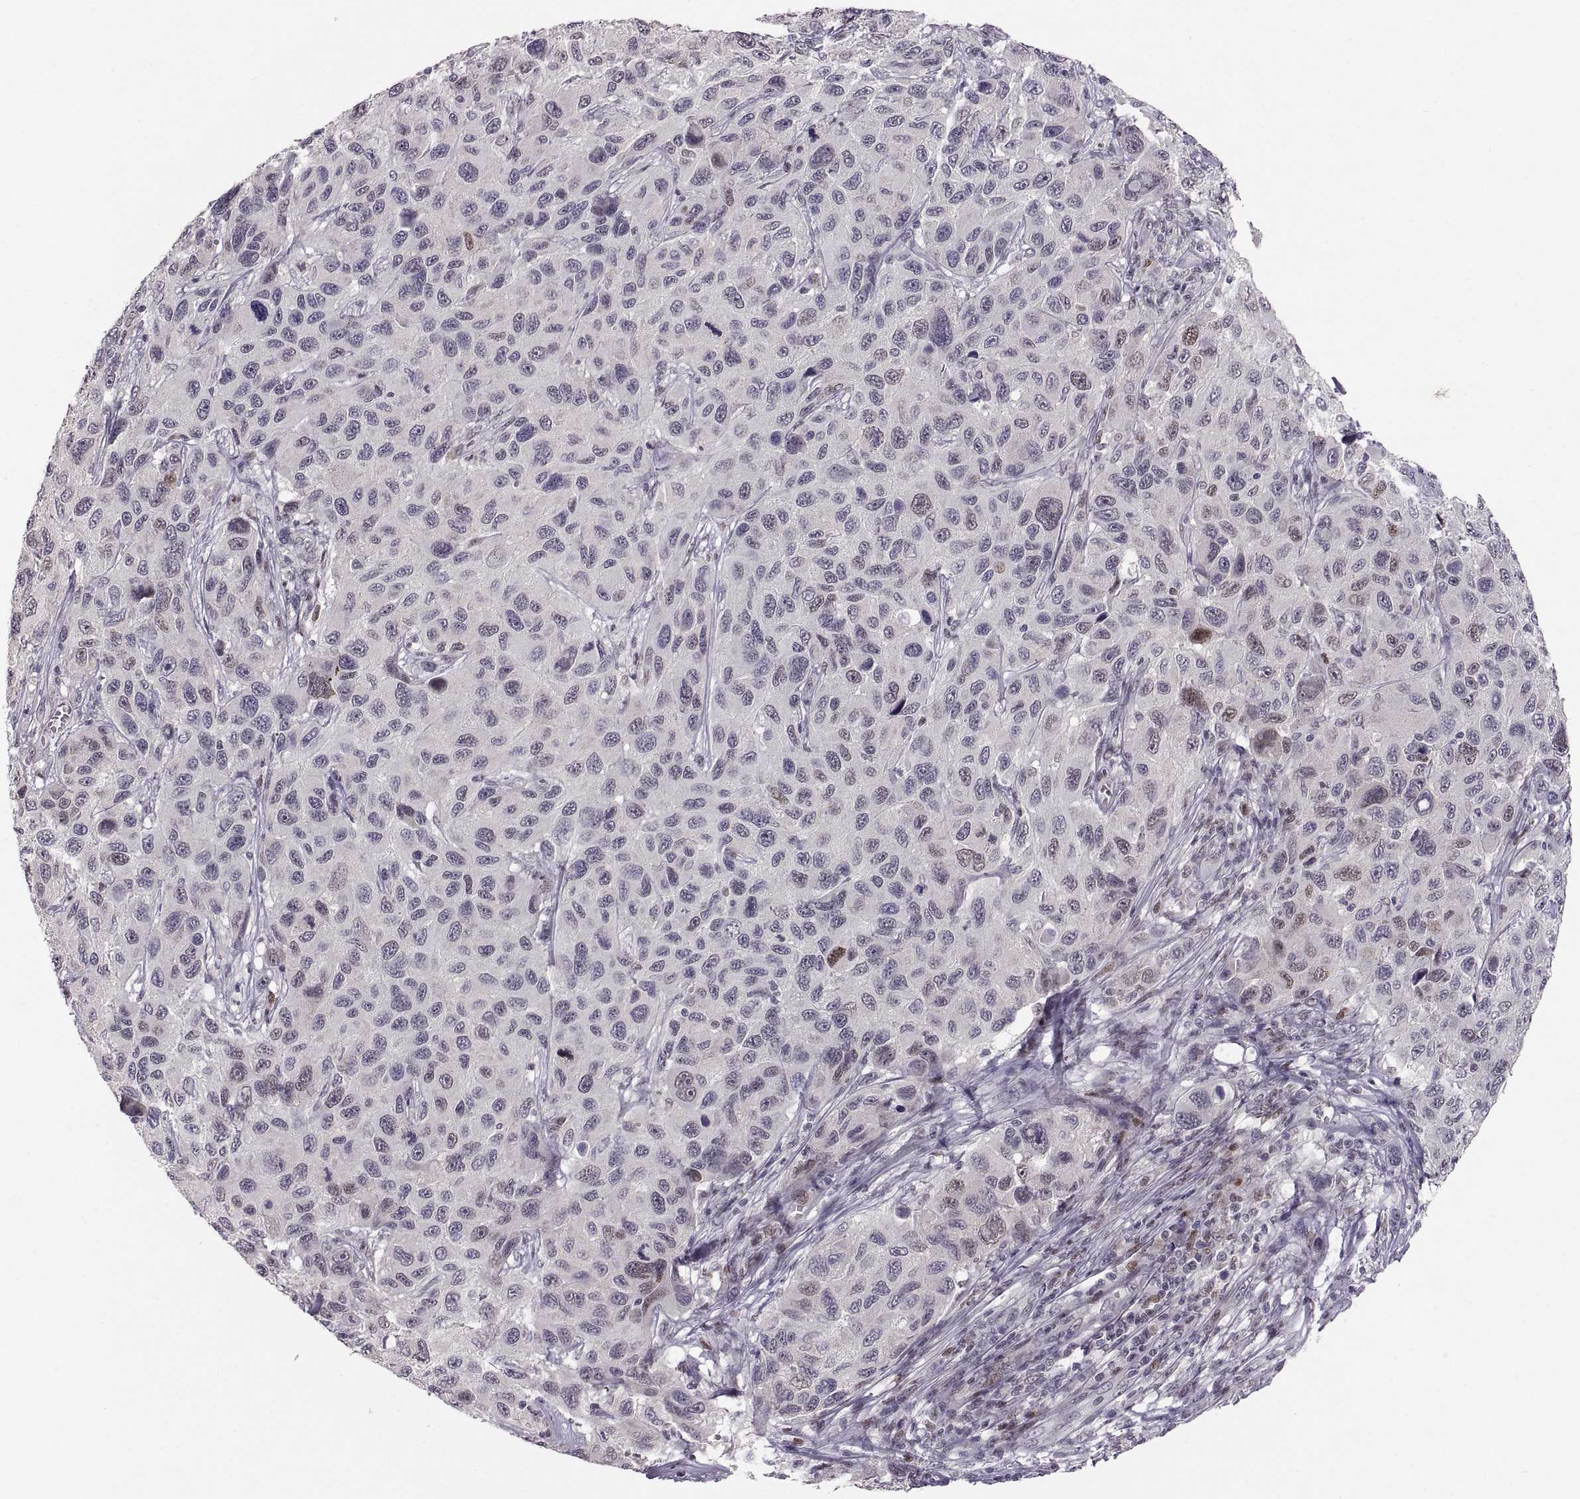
{"staining": {"intensity": "negative", "quantity": "none", "location": "none"}, "tissue": "melanoma", "cell_type": "Tumor cells", "image_type": "cancer", "snomed": [{"axis": "morphology", "description": "Malignant melanoma, NOS"}, {"axis": "topography", "description": "Skin"}], "caption": "This micrograph is of malignant melanoma stained with immunohistochemistry to label a protein in brown with the nuclei are counter-stained blue. There is no positivity in tumor cells.", "gene": "SNAI1", "patient": {"sex": "male", "age": 53}}